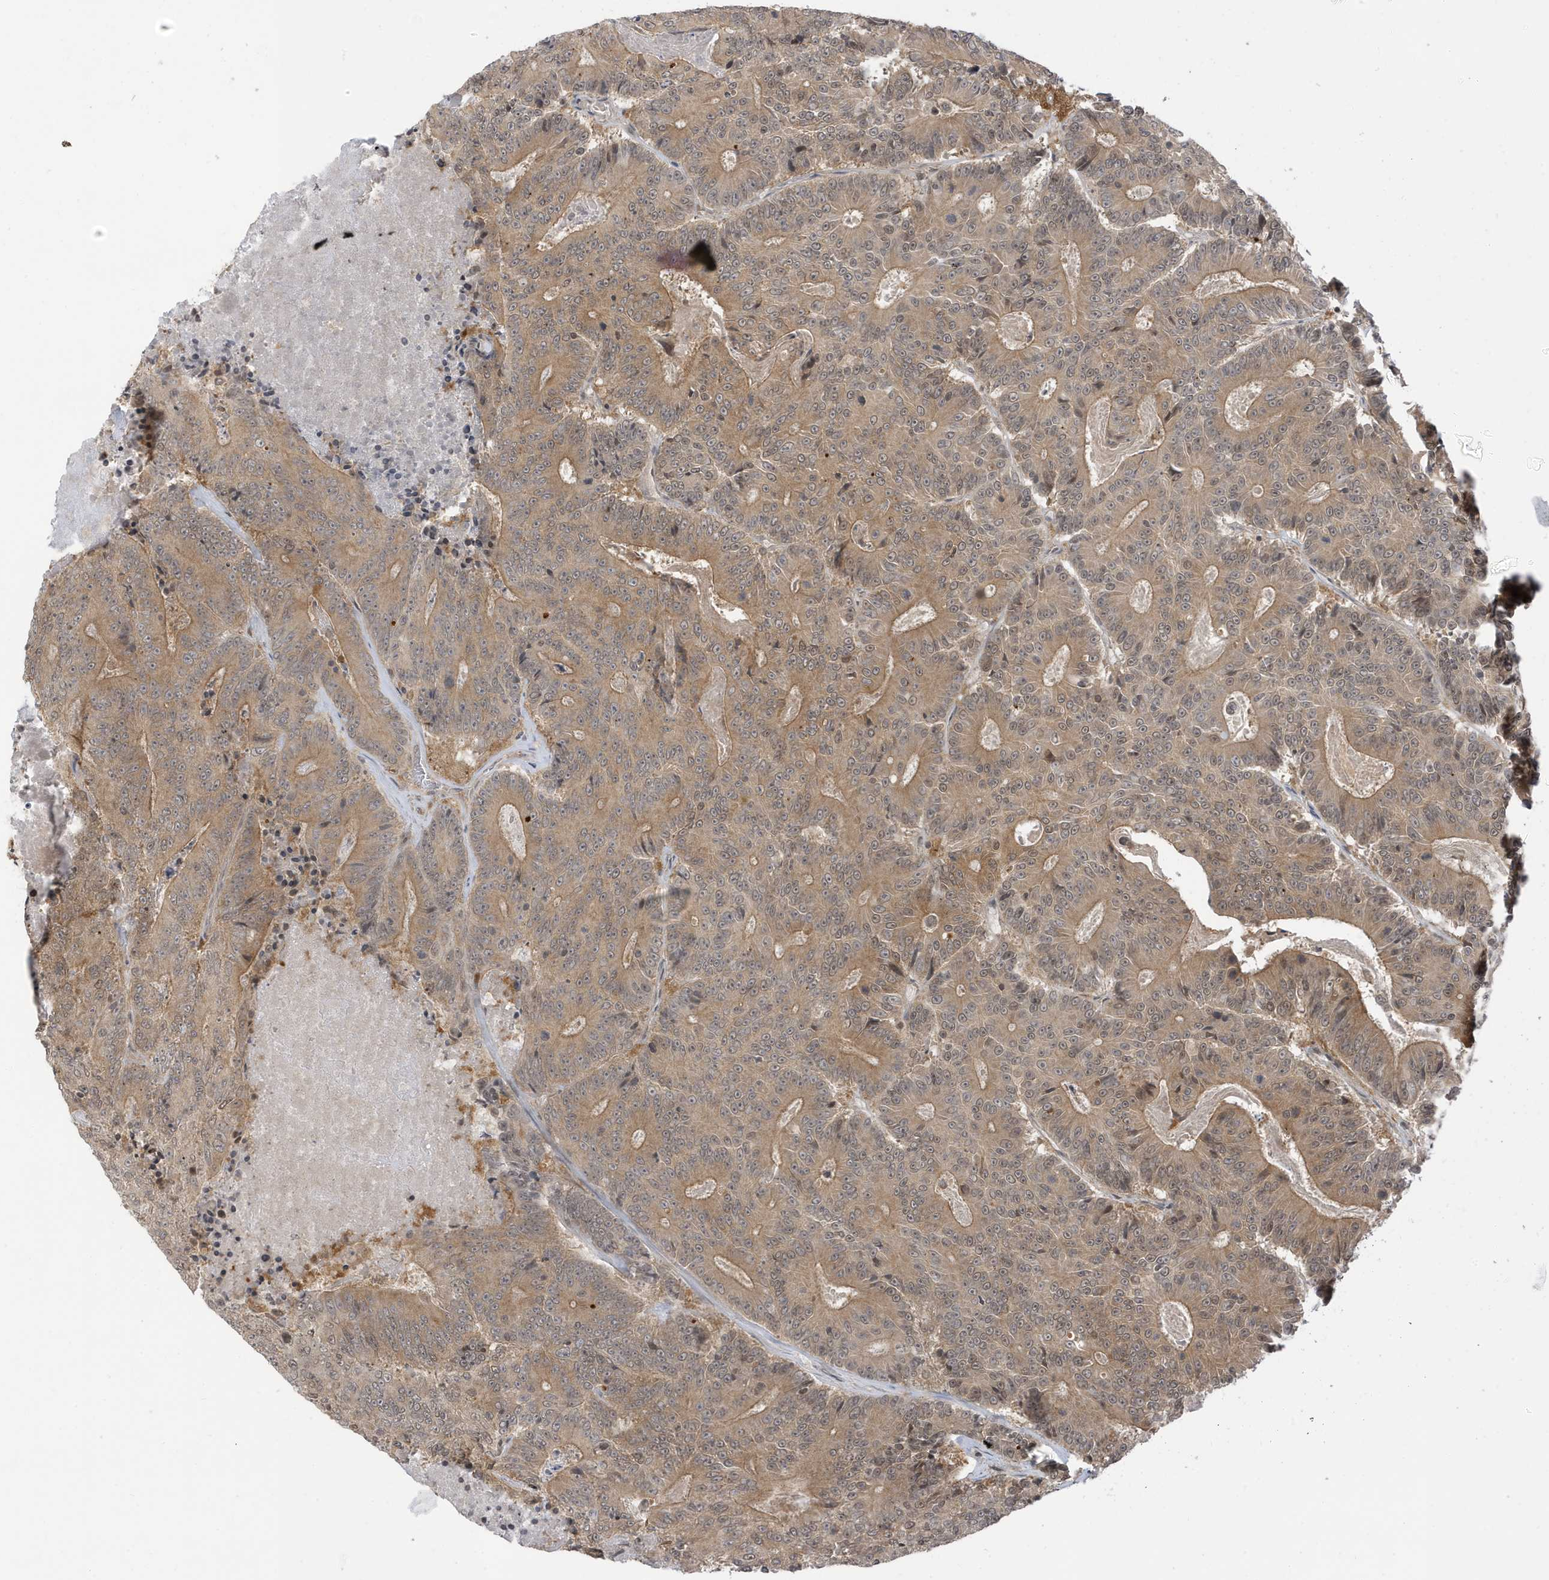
{"staining": {"intensity": "moderate", "quantity": ">75%", "location": "cytoplasmic/membranous,nuclear"}, "tissue": "colorectal cancer", "cell_type": "Tumor cells", "image_type": "cancer", "snomed": [{"axis": "morphology", "description": "Adenocarcinoma, NOS"}, {"axis": "topography", "description": "Colon"}], "caption": "A histopathology image showing moderate cytoplasmic/membranous and nuclear expression in about >75% of tumor cells in colorectal cancer, as visualized by brown immunohistochemical staining.", "gene": "TAB3", "patient": {"sex": "male", "age": 83}}